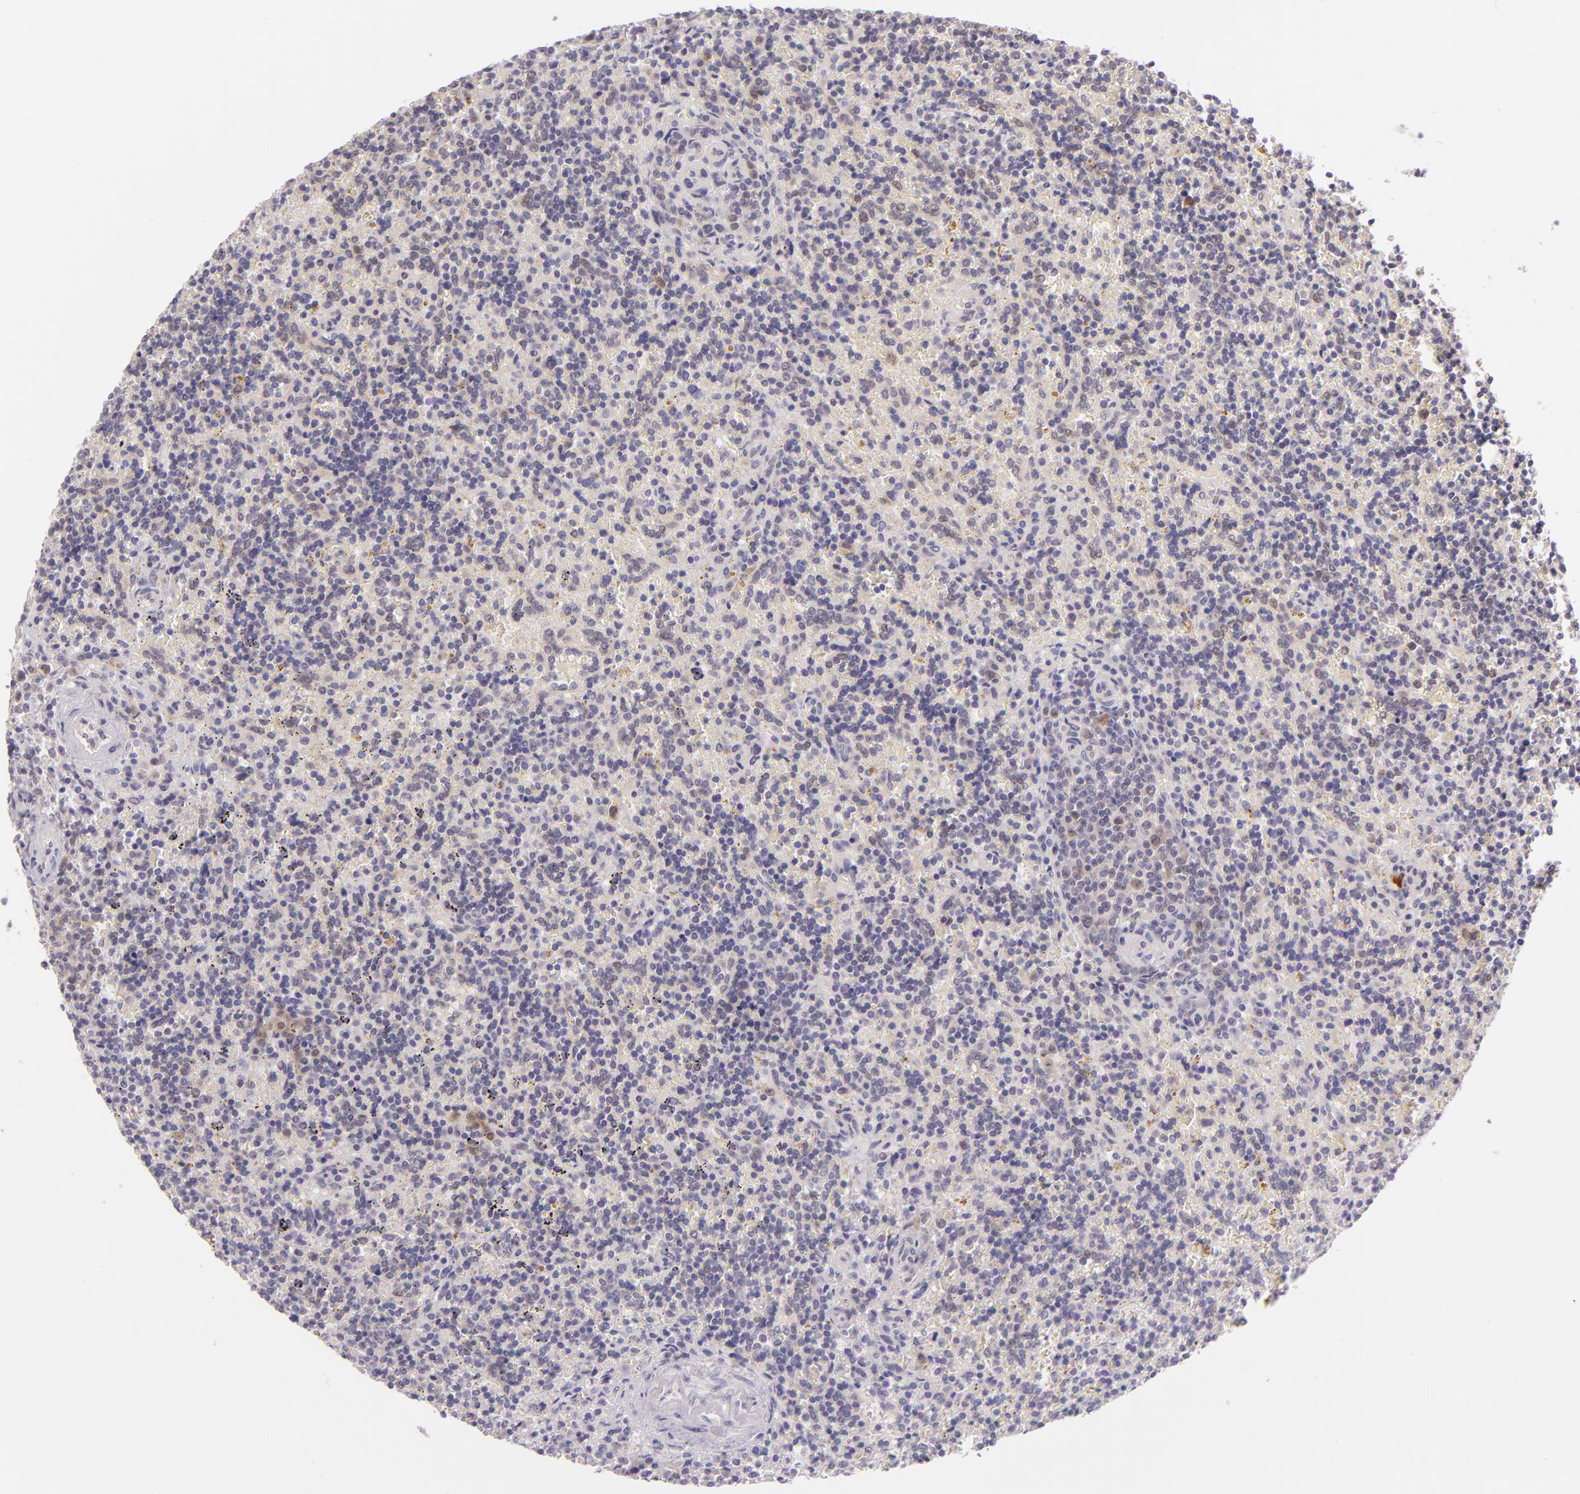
{"staining": {"intensity": "negative", "quantity": "none", "location": "none"}, "tissue": "lymphoma", "cell_type": "Tumor cells", "image_type": "cancer", "snomed": [{"axis": "morphology", "description": "Malignant lymphoma, non-Hodgkin's type, Low grade"}, {"axis": "topography", "description": "Spleen"}], "caption": "Malignant lymphoma, non-Hodgkin's type (low-grade) was stained to show a protein in brown. There is no significant expression in tumor cells.", "gene": "CSE1L", "patient": {"sex": "male", "age": 67}}